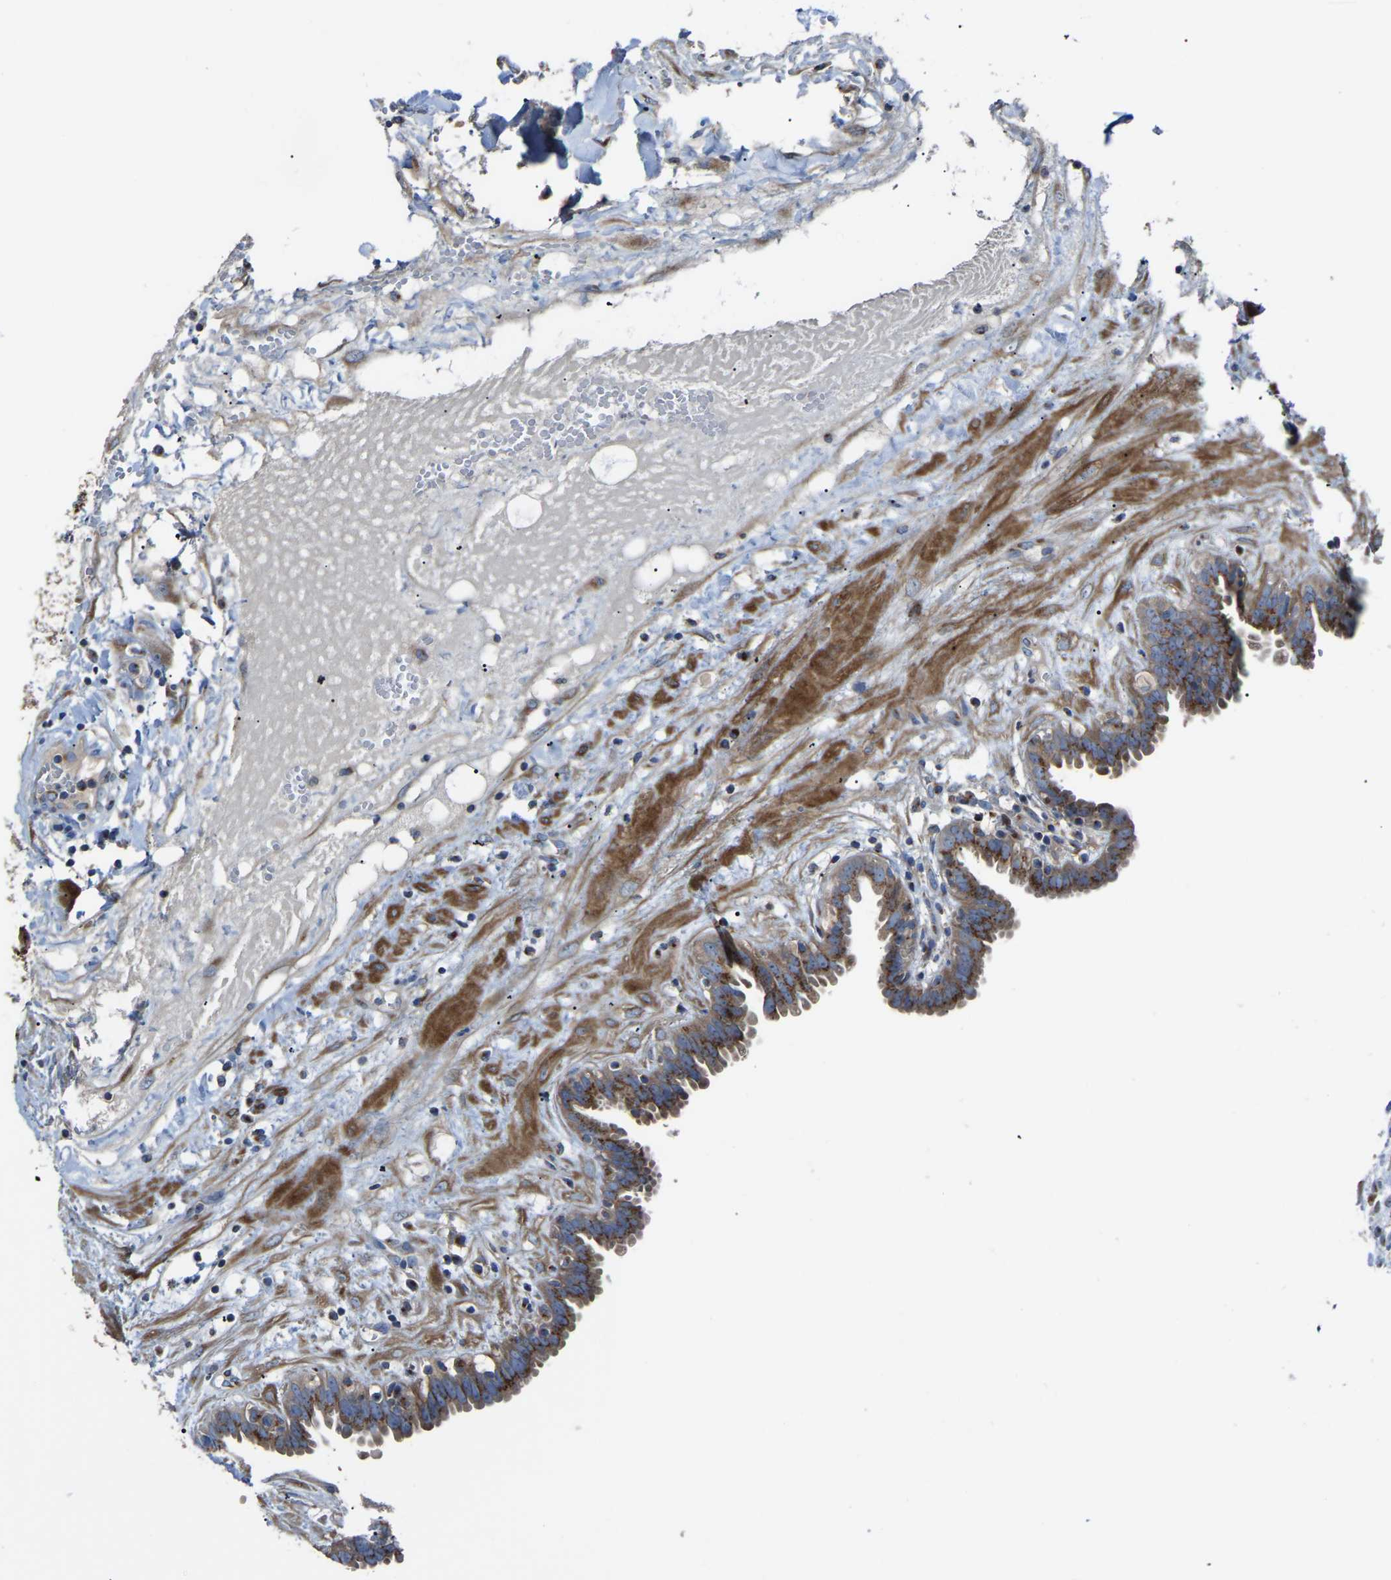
{"staining": {"intensity": "strong", "quantity": ">75%", "location": "cytoplasmic/membranous"}, "tissue": "fallopian tube", "cell_type": "Glandular cells", "image_type": "normal", "snomed": [{"axis": "morphology", "description": "Normal tissue, NOS"}, {"axis": "topography", "description": "Fallopian tube"}, {"axis": "topography", "description": "Placenta"}], "caption": "A high-resolution image shows IHC staining of benign fallopian tube, which exhibits strong cytoplasmic/membranous positivity in about >75% of glandular cells.", "gene": "CANT1", "patient": {"sex": "female", "age": 32}}